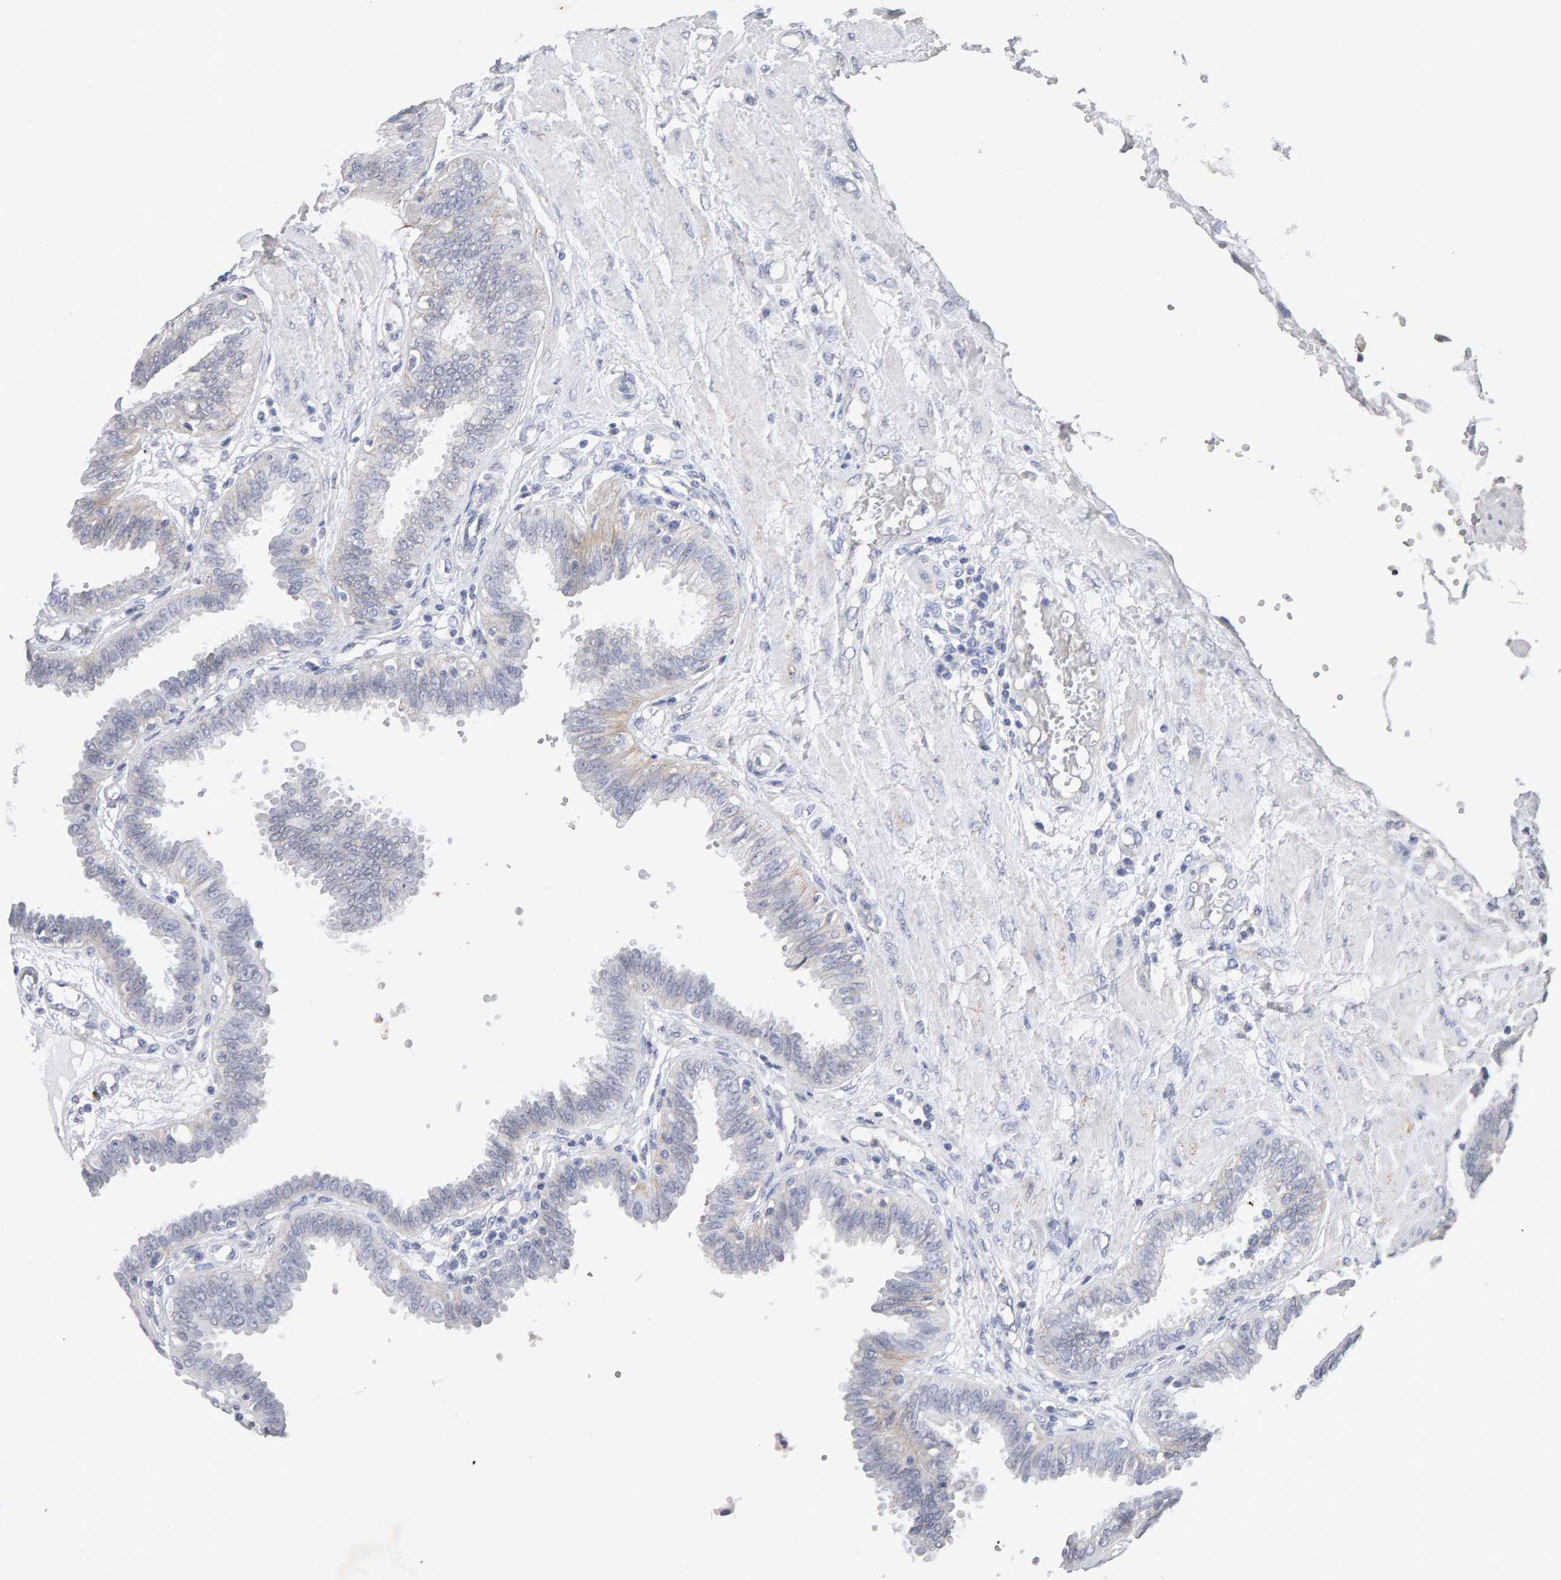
{"staining": {"intensity": "negative", "quantity": "none", "location": "none"}, "tissue": "fallopian tube", "cell_type": "Glandular cells", "image_type": "normal", "snomed": [{"axis": "morphology", "description": "Normal tissue, NOS"}, {"axis": "topography", "description": "Fallopian tube"}], "caption": "Glandular cells show no significant protein positivity in unremarkable fallopian tube. The staining is performed using DAB (3,3'-diaminobenzidine) brown chromogen with nuclei counter-stained in using hematoxylin.", "gene": "PTPRM", "patient": {"sex": "female", "age": 32}}